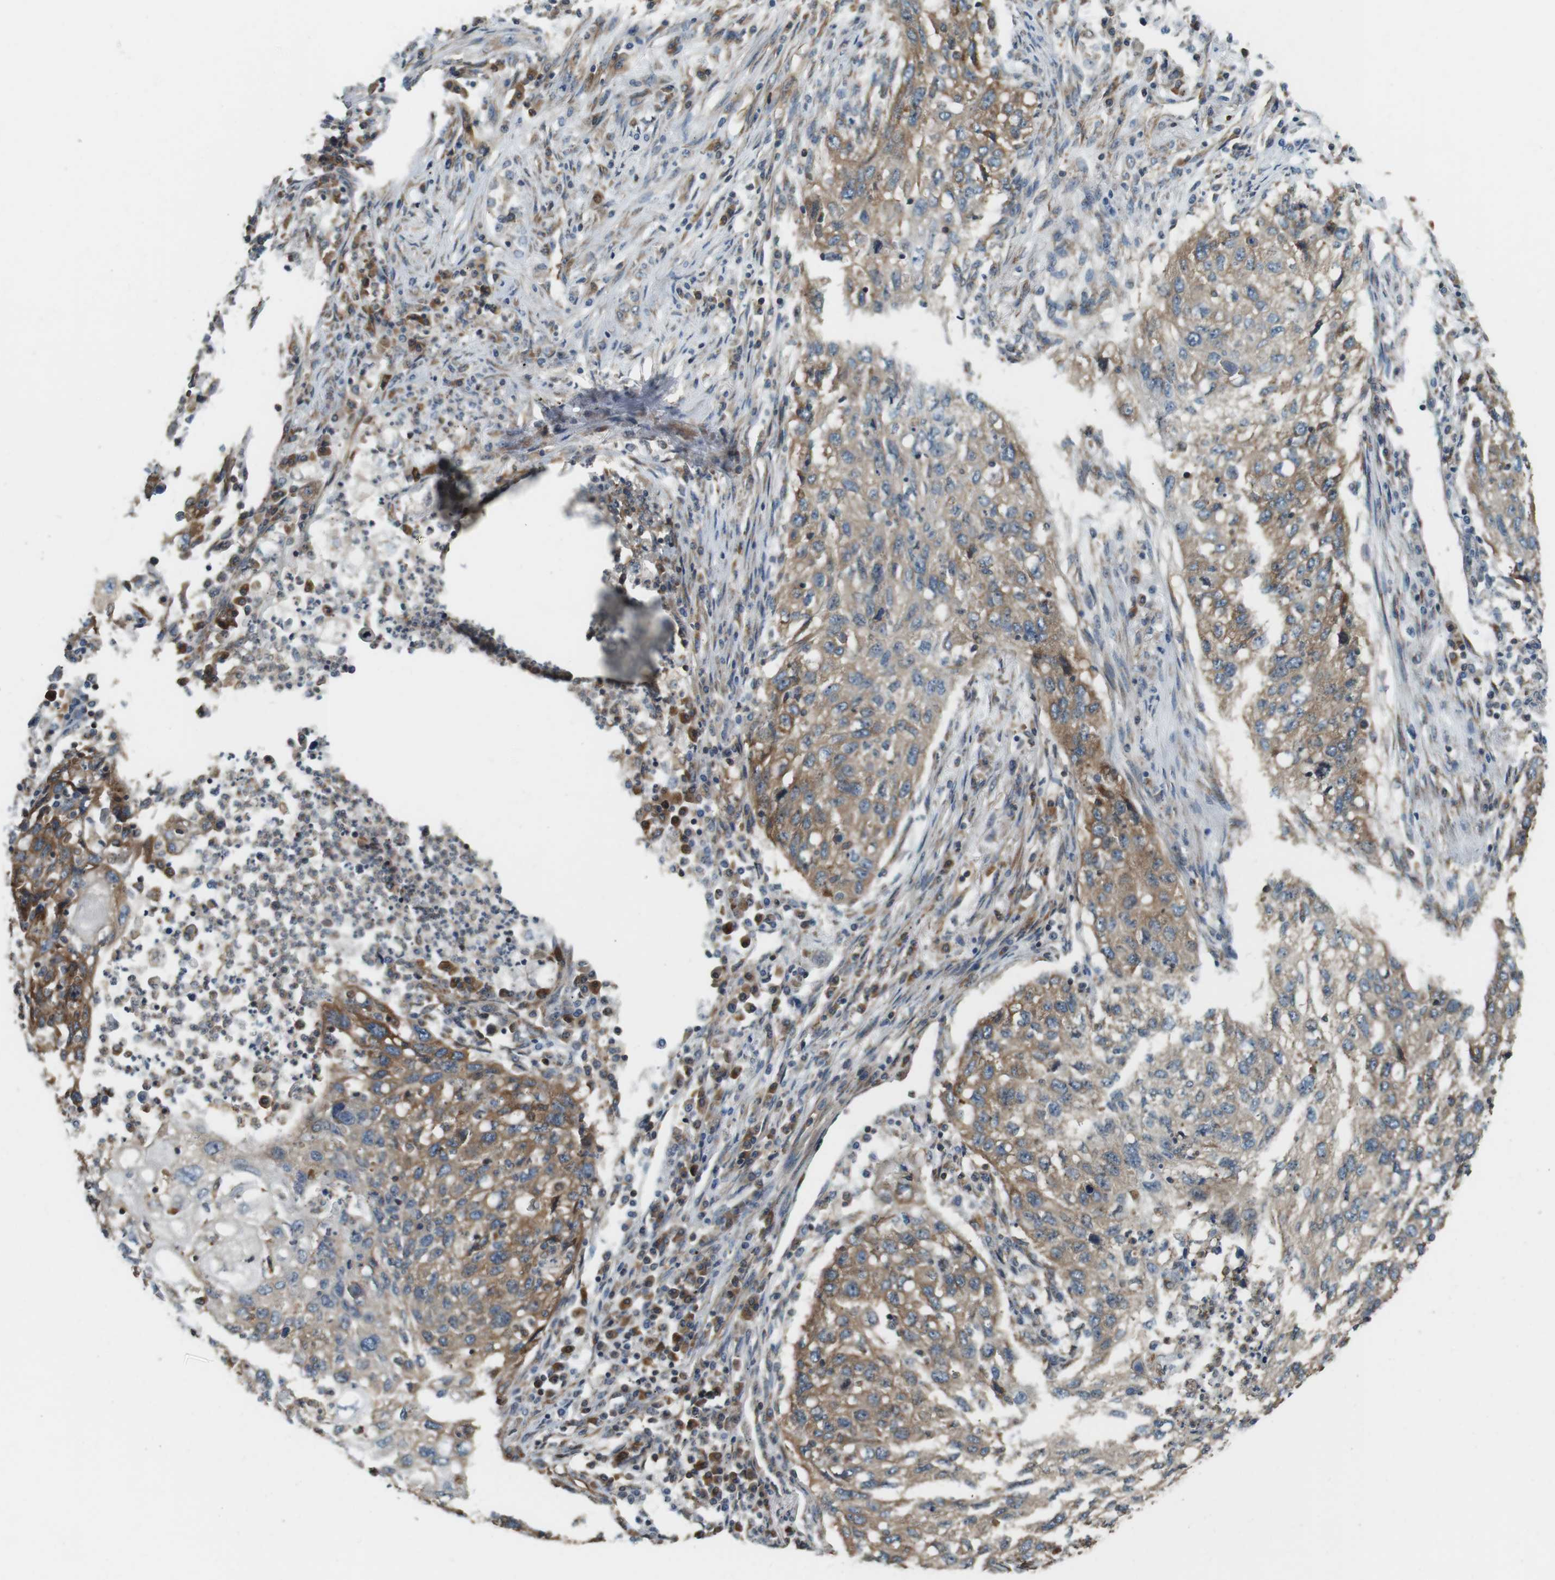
{"staining": {"intensity": "moderate", "quantity": "25%-75%", "location": "cytoplasmic/membranous"}, "tissue": "lung cancer", "cell_type": "Tumor cells", "image_type": "cancer", "snomed": [{"axis": "morphology", "description": "Squamous cell carcinoma, NOS"}, {"axis": "topography", "description": "Lung"}], "caption": "An immunohistochemistry photomicrograph of tumor tissue is shown. Protein staining in brown shows moderate cytoplasmic/membranous positivity in lung cancer within tumor cells. The staining was performed using DAB (3,3'-diaminobenzidine), with brown indicating positive protein expression. Nuclei are stained blue with hematoxylin.", "gene": "PA2G4", "patient": {"sex": "female", "age": 63}}